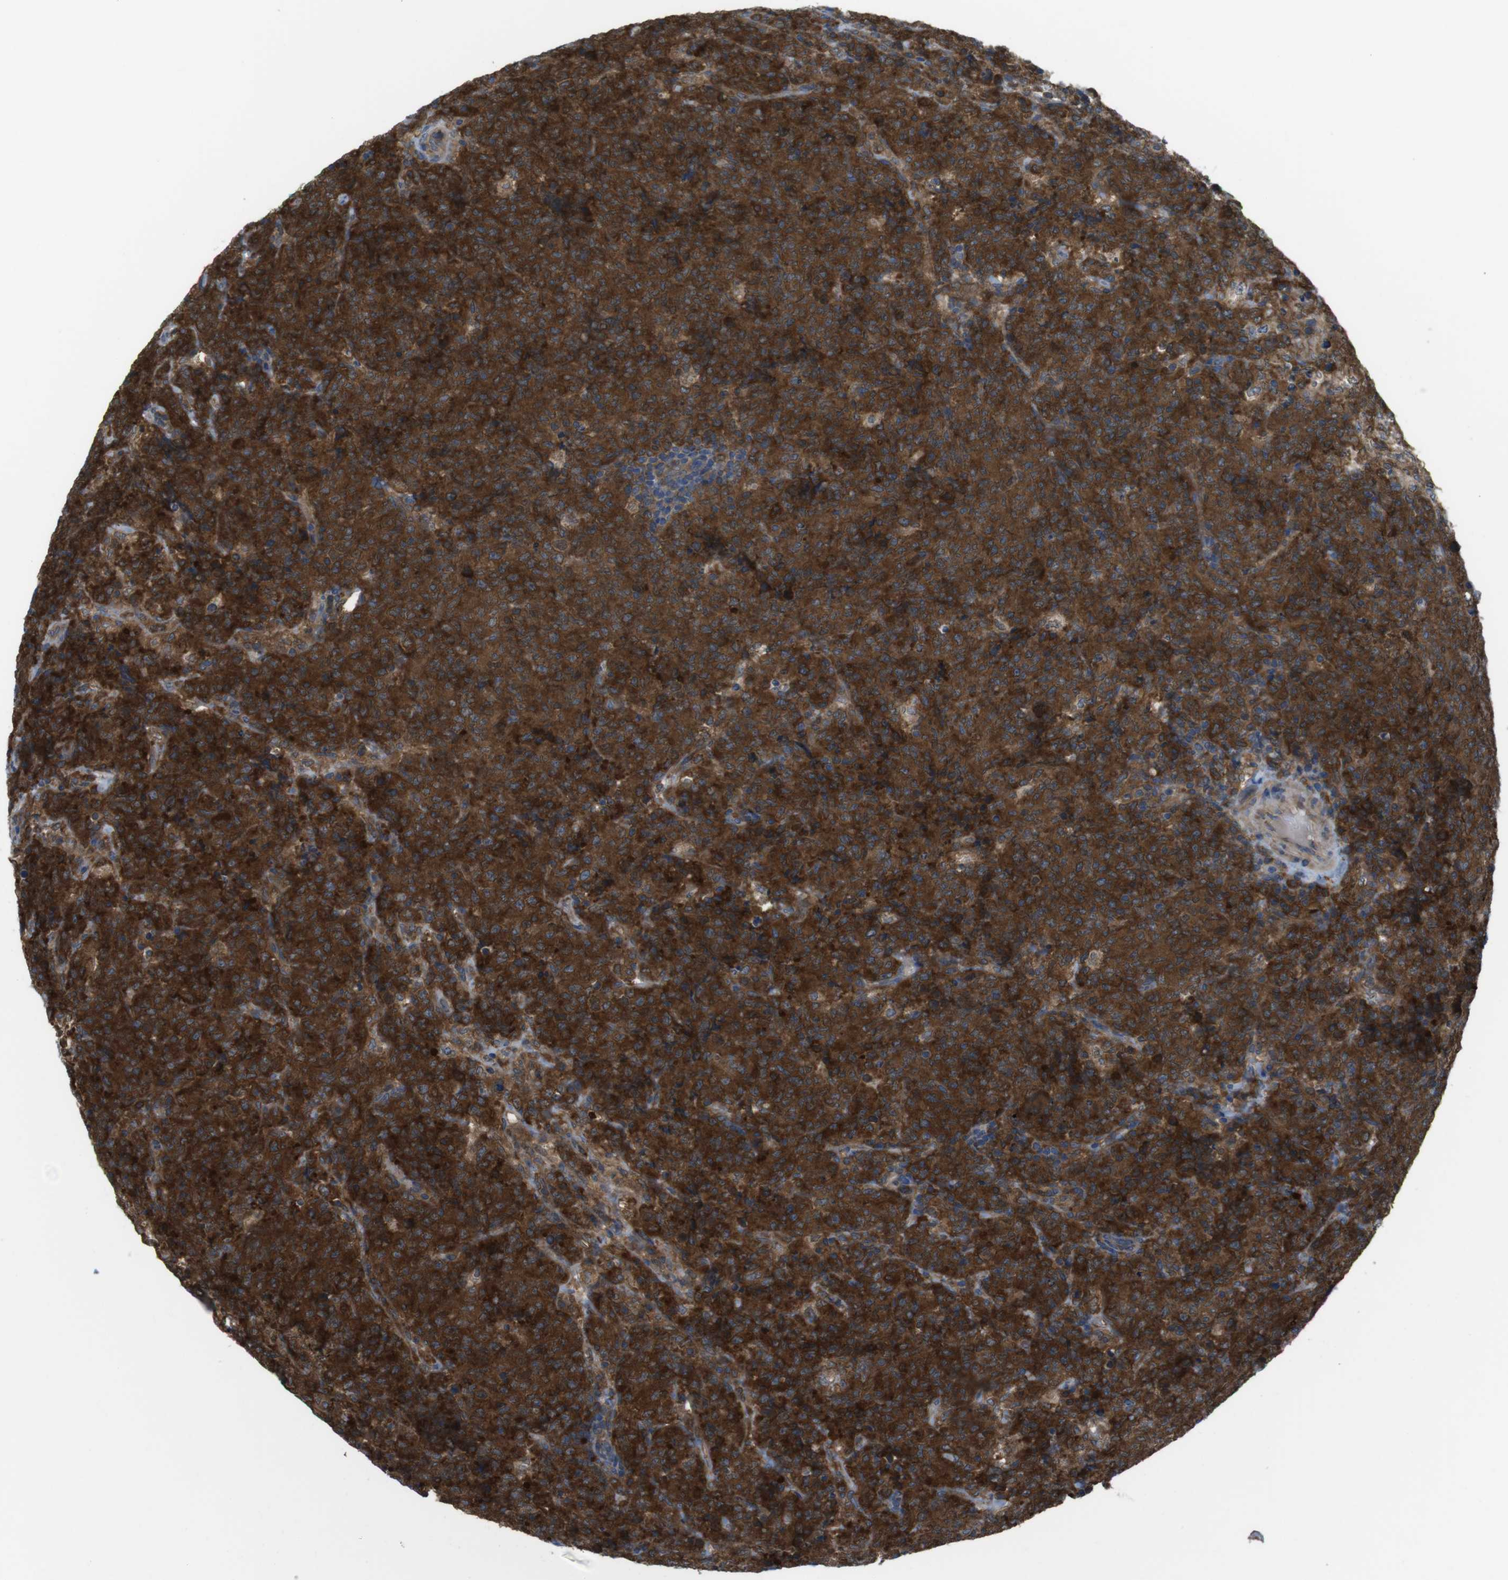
{"staining": {"intensity": "strong", "quantity": ">75%", "location": "cytoplasmic/membranous"}, "tissue": "lymphoma", "cell_type": "Tumor cells", "image_type": "cancer", "snomed": [{"axis": "morphology", "description": "Malignant lymphoma, non-Hodgkin's type, High grade"}, {"axis": "topography", "description": "Tonsil"}], "caption": "DAB immunohistochemical staining of lymphoma reveals strong cytoplasmic/membranous protein expression in about >75% of tumor cells. (brown staining indicates protein expression, while blue staining denotes nuclei).", "gene": "MTHFD1", "patient": {"sex": "female", "age": 36}}